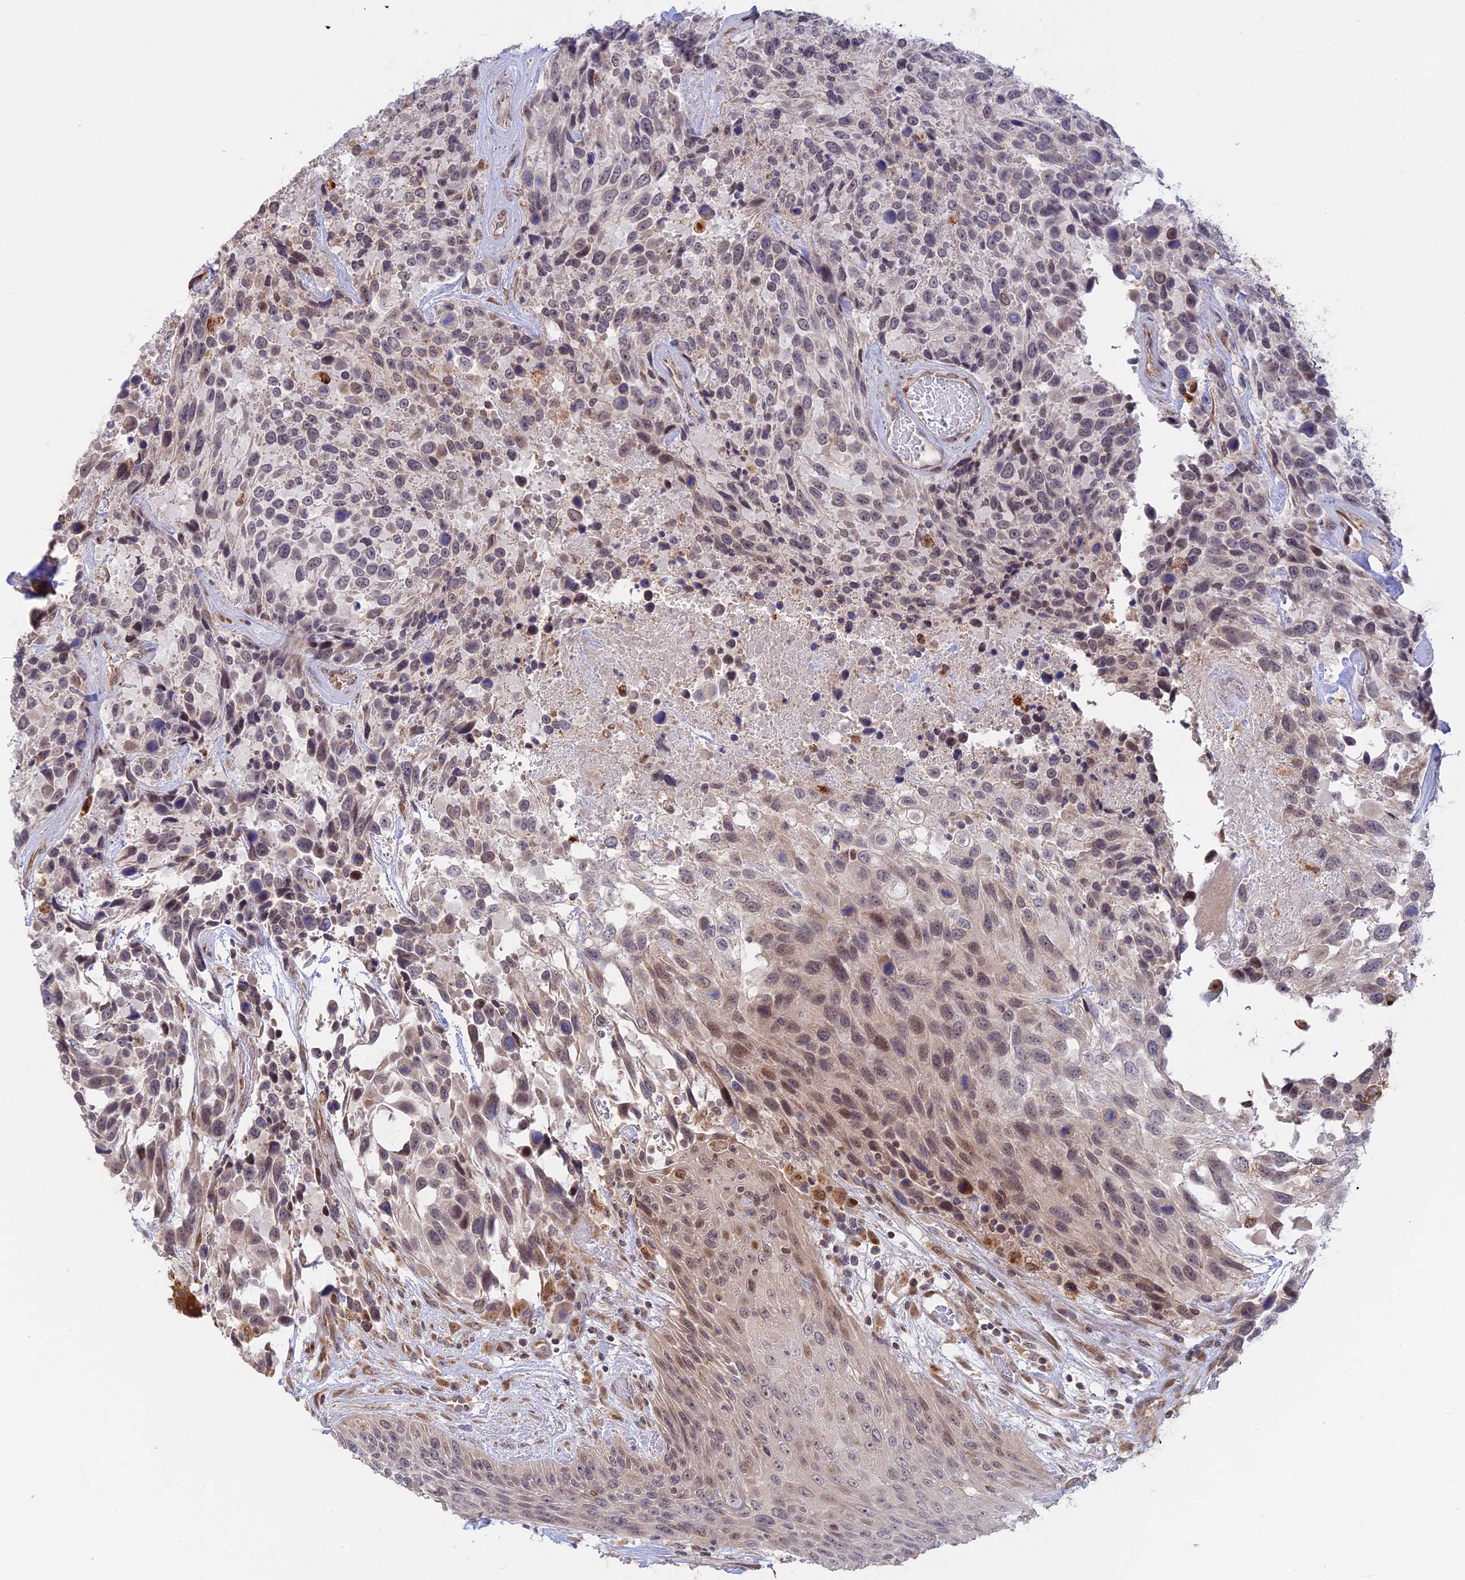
{"staining": {"intensity": "moderate", "quantity": "<25%", "location": "nuclear"}, "tissue": "urothelial cancer", "cell_type": "Tumor cells", "image_type": "cancer", "snomed": [{"axis": "morphology", "description": "Urothelial carcinoma, High grade"}, {"axis": "topography", "description": "Urinary bladder"}], "caption": "Human urothelial carcinoma (high-grade) stained with a protein marker reveals moderate staining in tumor cells.", "gene": "GSKIP", "patient": {"sex": "female", "age": 70}}